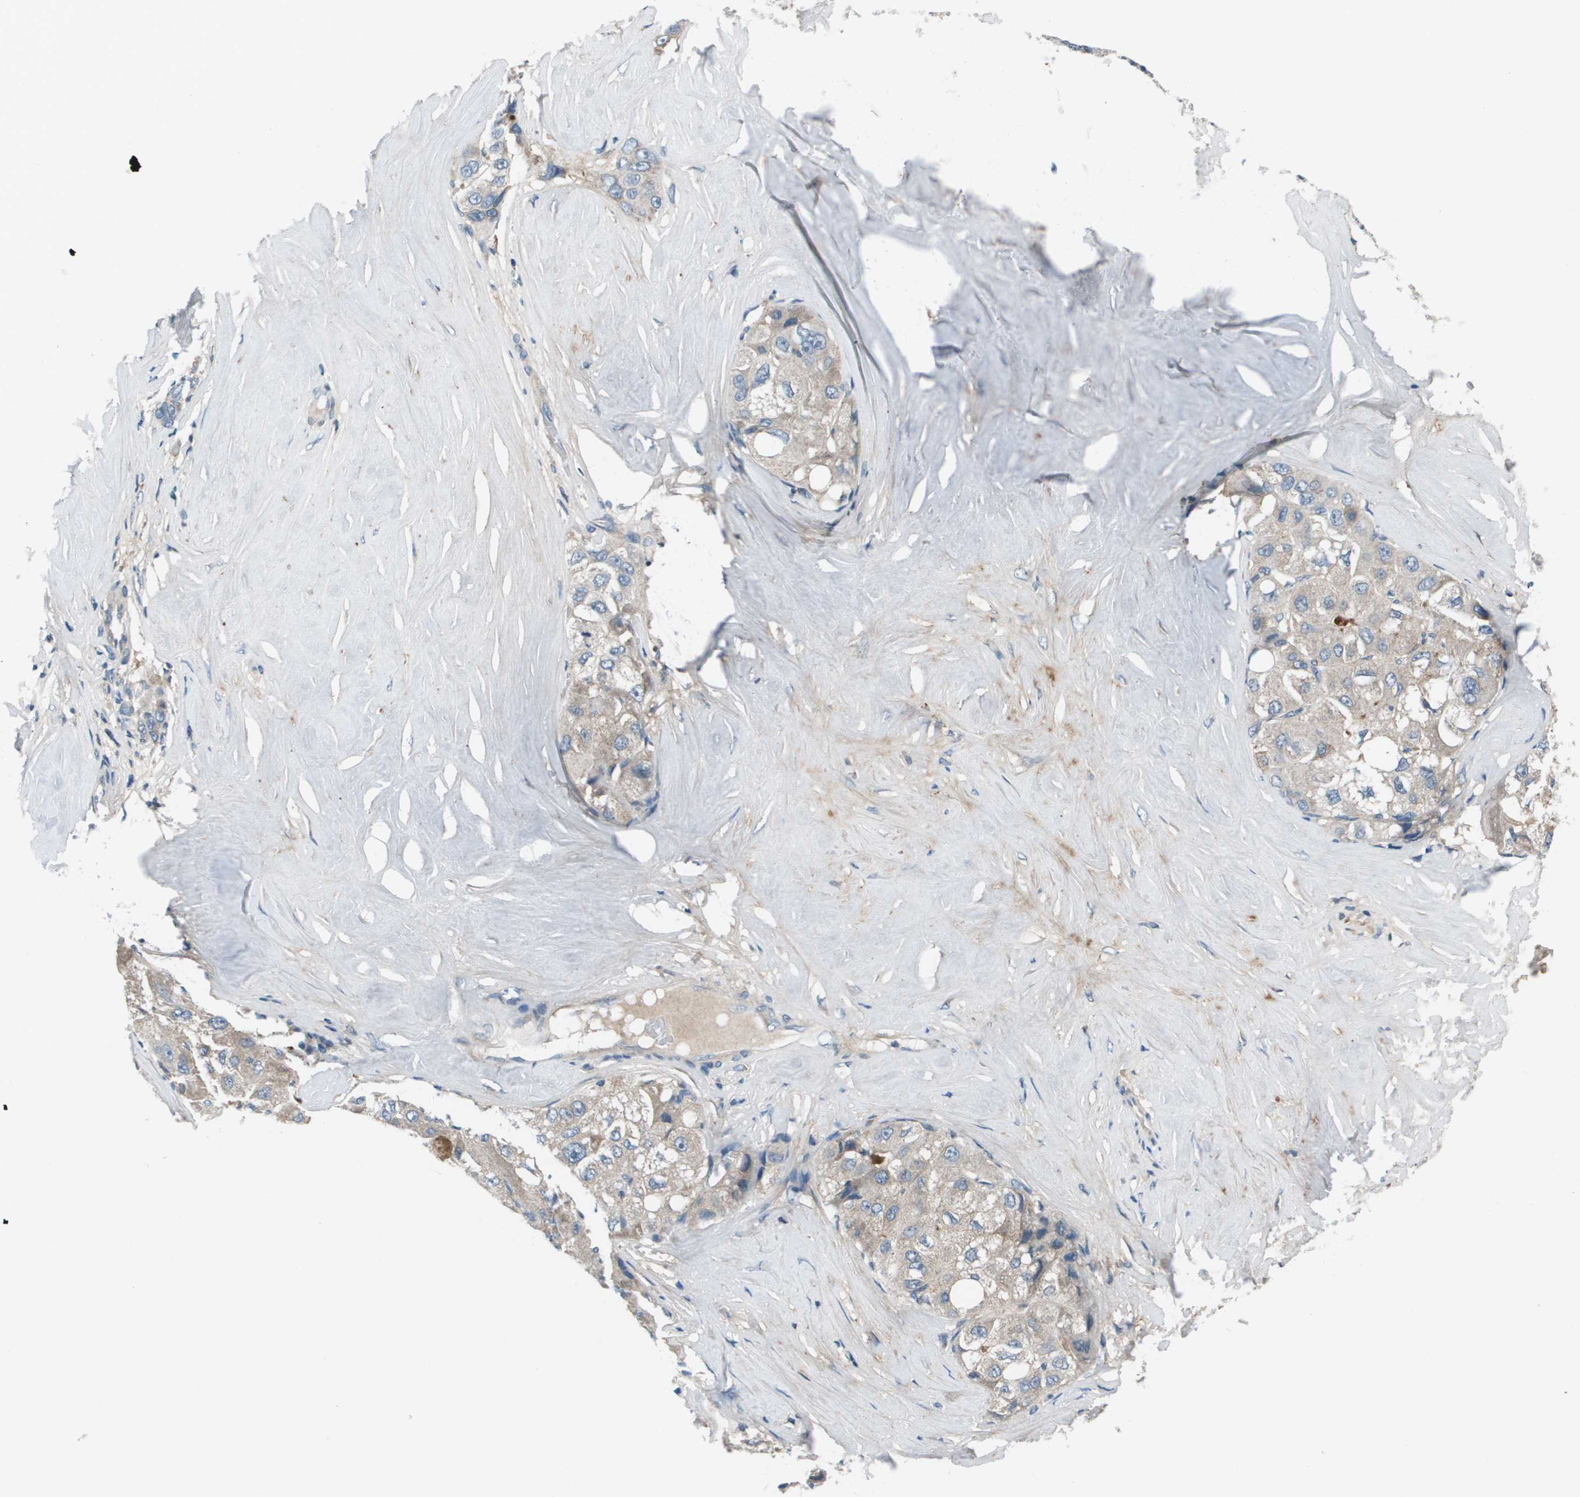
{"staining": {"intensity": "weak", "quantity": "<25%", "location": "cytoplasmic/membranous"}, "tissue": "liver cancer", "cell_type": "Tumor cells", "image_type": "cancer", "snomed": [{"axis": "morphology", "description": "Carcinoma, Hepatocellular, NOS"}, {"axis": "topography", "description": "Liver"}], "caption": "This photomicrograph is of liver cancer (hepatocellular carcinoma) stained with immunohistochemistry (IHC) to label a protein in brown with the nuclei are counter-stained blue. There is no expression in tumor cells.", "gene": "PCOLCE", "patient": {"sex": "male", "age": 80}}